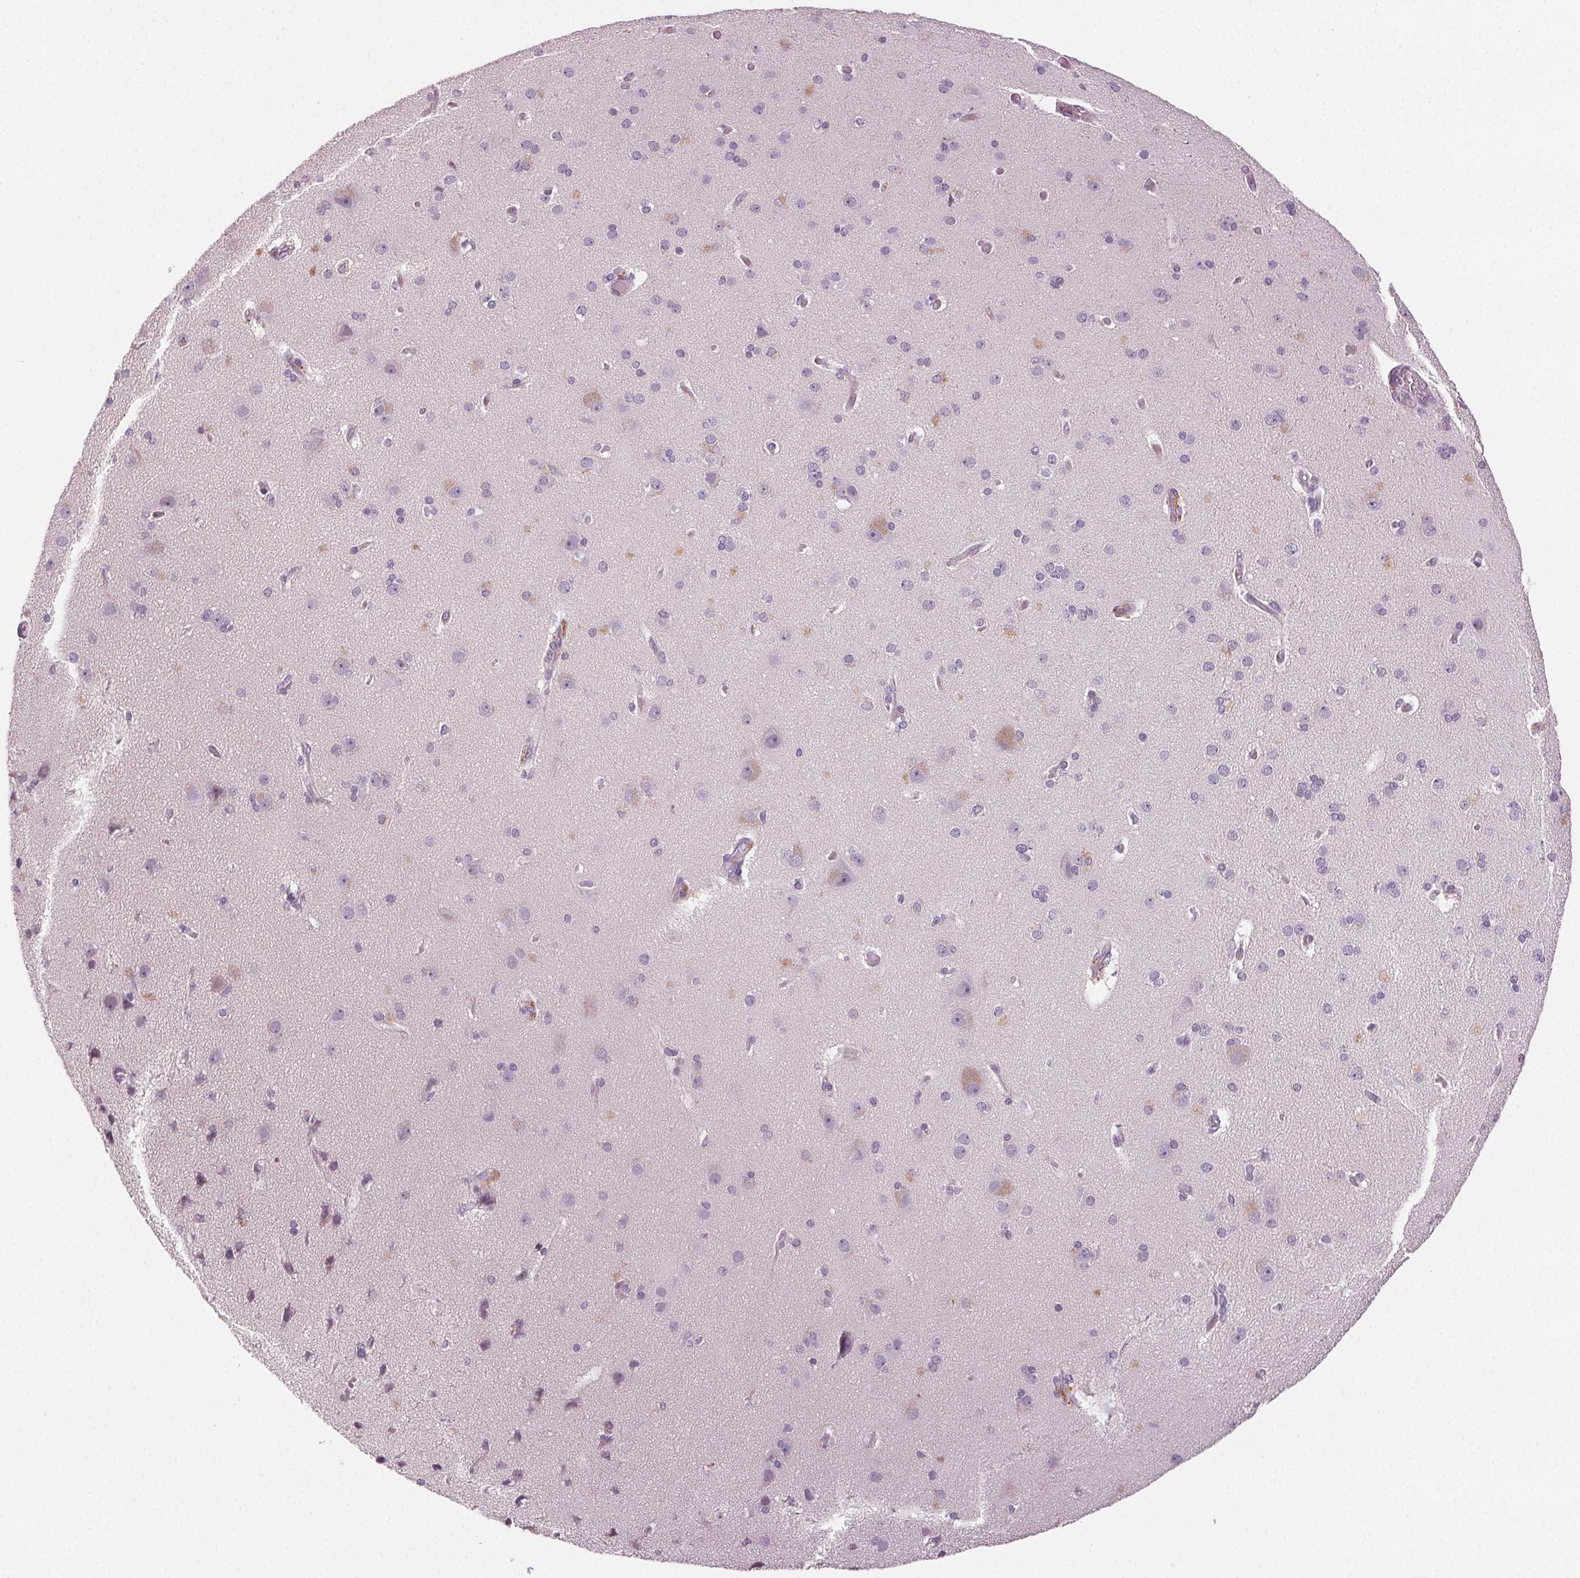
{"staining": {"intensity": "negative", "quantity": "none", "location": "none"}, "tissue": "cerebral cortex", "cell_type": "Endothelial cells", "image_type": "normal", "snomed": [{"axis": "morphology", "description": "Normal tissue, NOS"}, {"axis": "morphology", "description": "Glioma, malignant, High grade"}, {"axis": "topography", "description": "Cerebral cortex"}], "caption": "This is an immunohistochemistry (IHC) photomicrograph of unremarkable human cerebral cortex. There is no staining in endothelial cells.", "gene": "HSF5", "patient": {"sex": "male", "age": 71}}